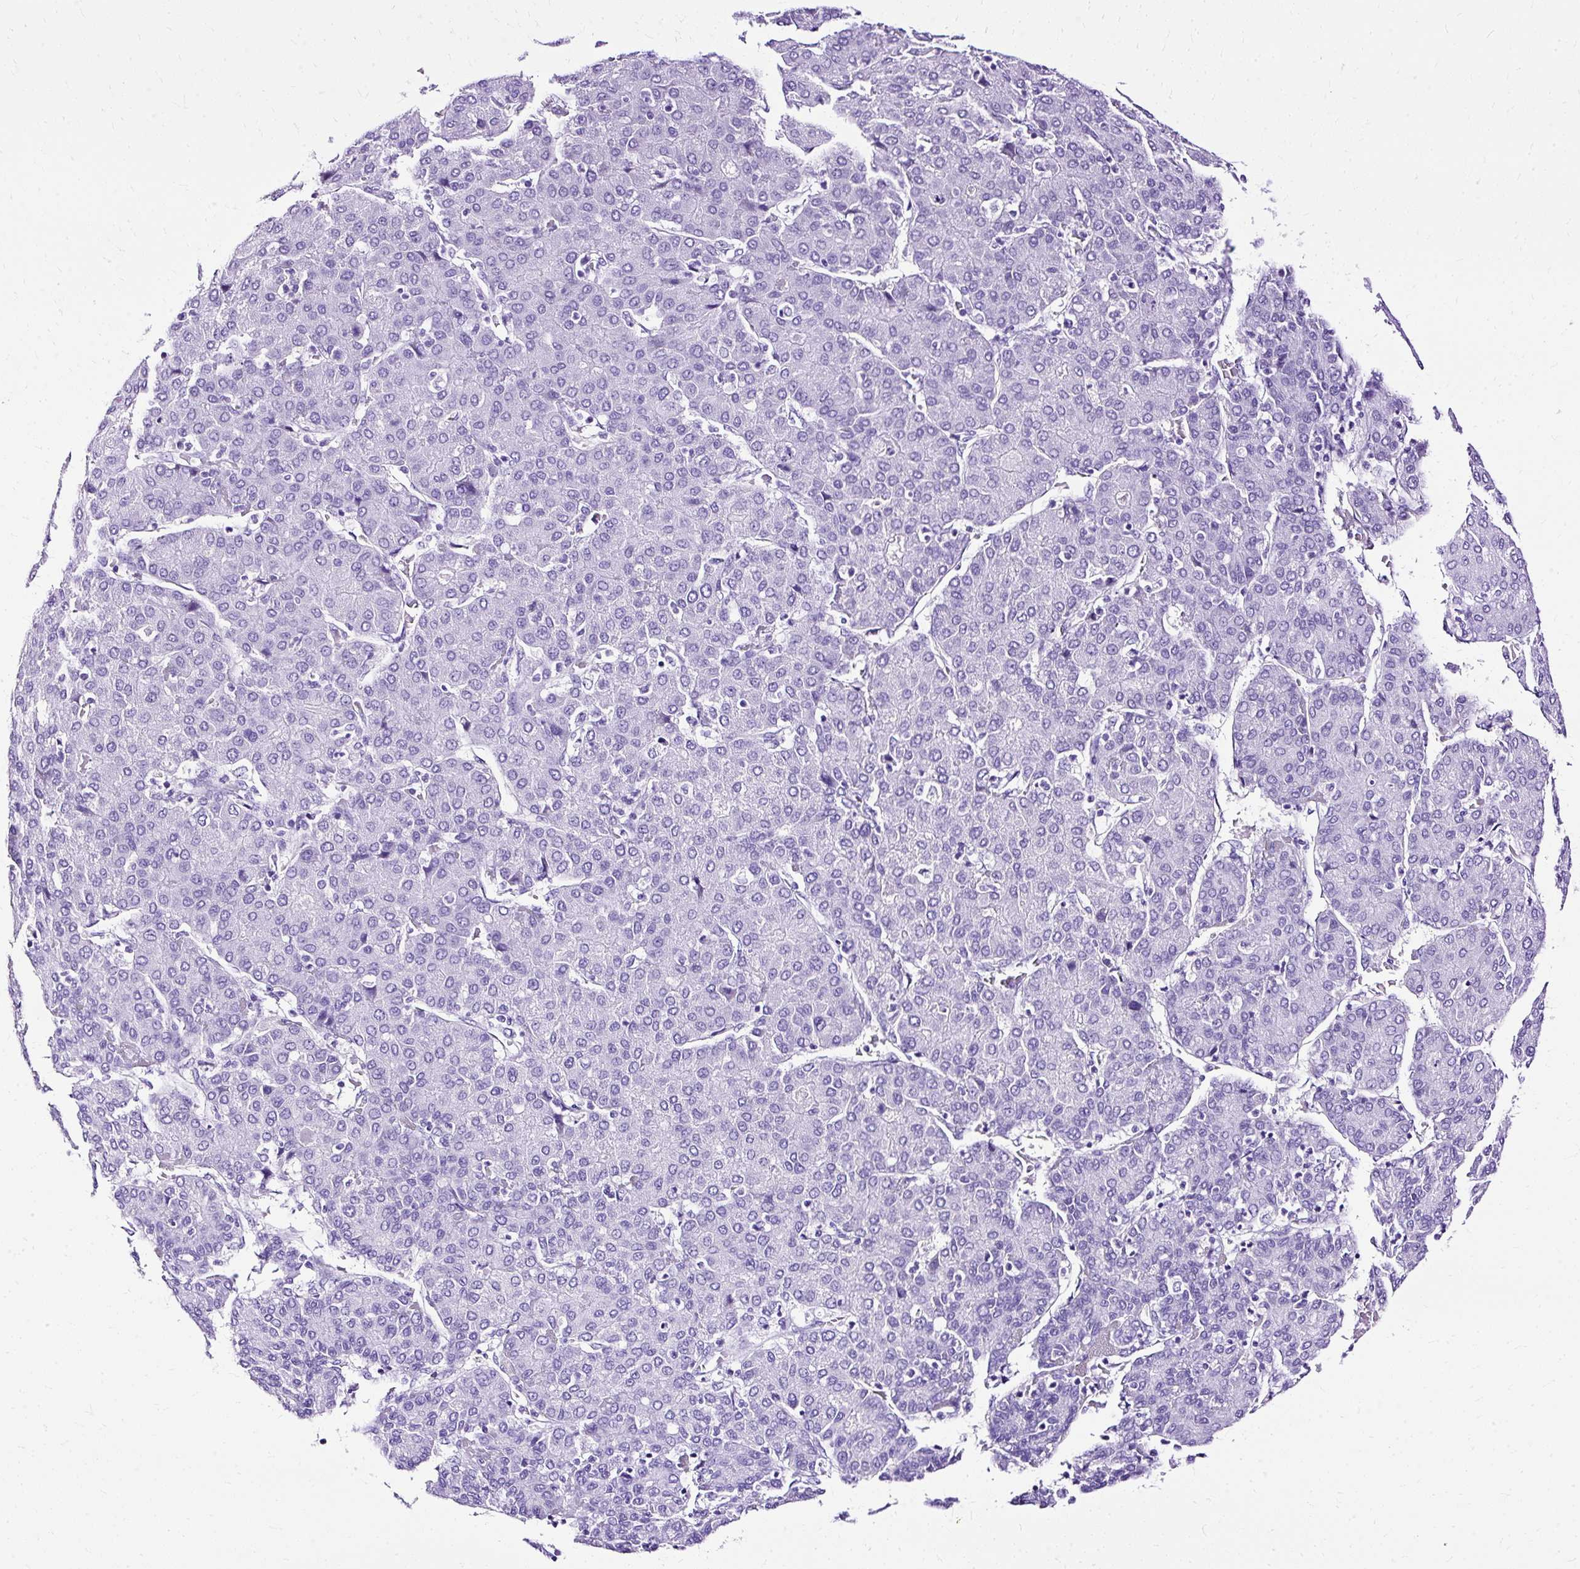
{"staining": {"intensity": "negative", "quantity": "none", "location": "none"}, "tissue": "liver cancer", "cell_type": "Tumor cells", "image_type": "cancer", "snomed": [{"axis": "morphology", "description": "Carcinoma, Hepatocellular, NOS"}, {"axis": "topography", "description": "Liver"}], "caption": "This is an IHC micrograph of human liver cancer (hepatocellular carcinoma). There is no staining in tumor cells.", "gene": "SLC8A2", "patient": {"sex": "male", "age": 65}}